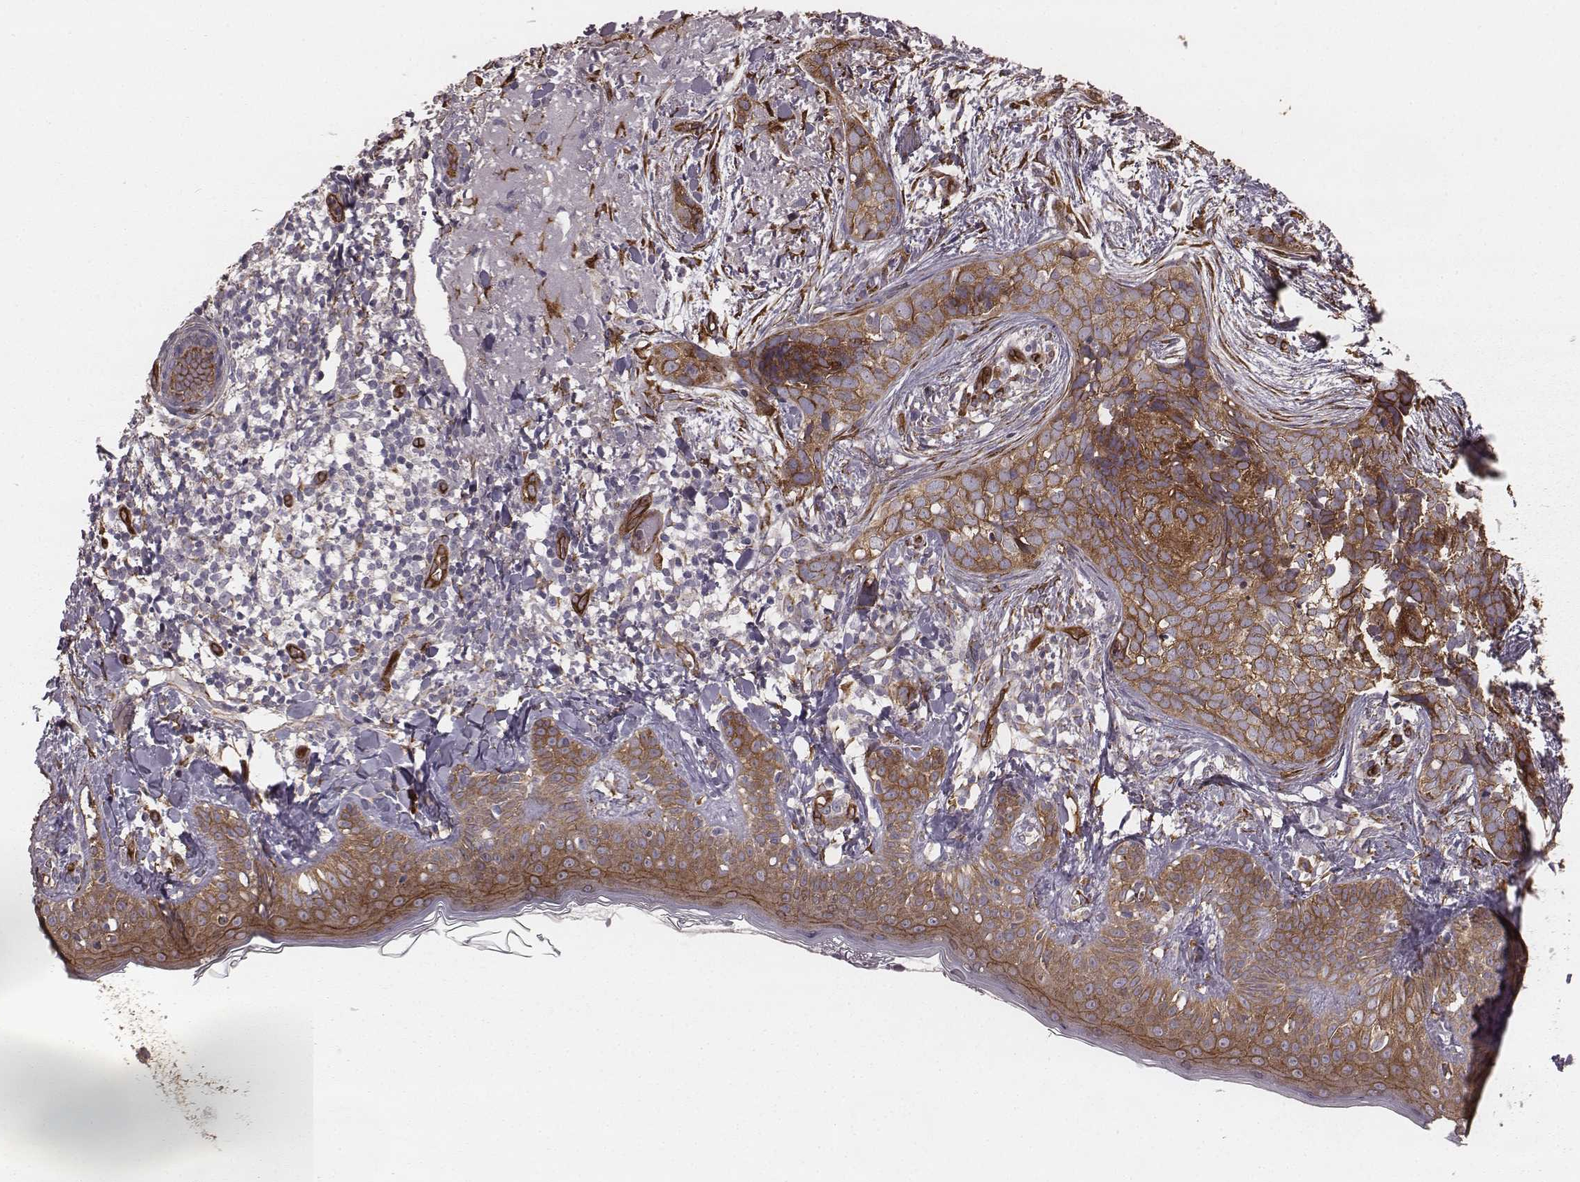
{"staining": {"intensity": "moderate", "quantity": ">75%", "location": "cytoplasmic/membranous"}, "tissue": "skin cancer", "cell_type": "Tumor cells", "image_type": "cancer", "snomed": [{"axis": "morphology", "description": "Basal cell carcinoma"}, {"axis": "topography", "description": "Skin"}], "caption": "Immunohistochemistry of human basal cell carcinoma (skin) demonstrates medium levels of moderate cytoplasmic/membranous positivity in about >75% of tumor cells. The protein is stained brown, and the nuclei are stained in blue (DAB (3,3'-diaminobenzidine) IHC with brightfield microscopy, high magnification).", "gene": "PALMD", "patient": {"sex": "male", "age": 87}}